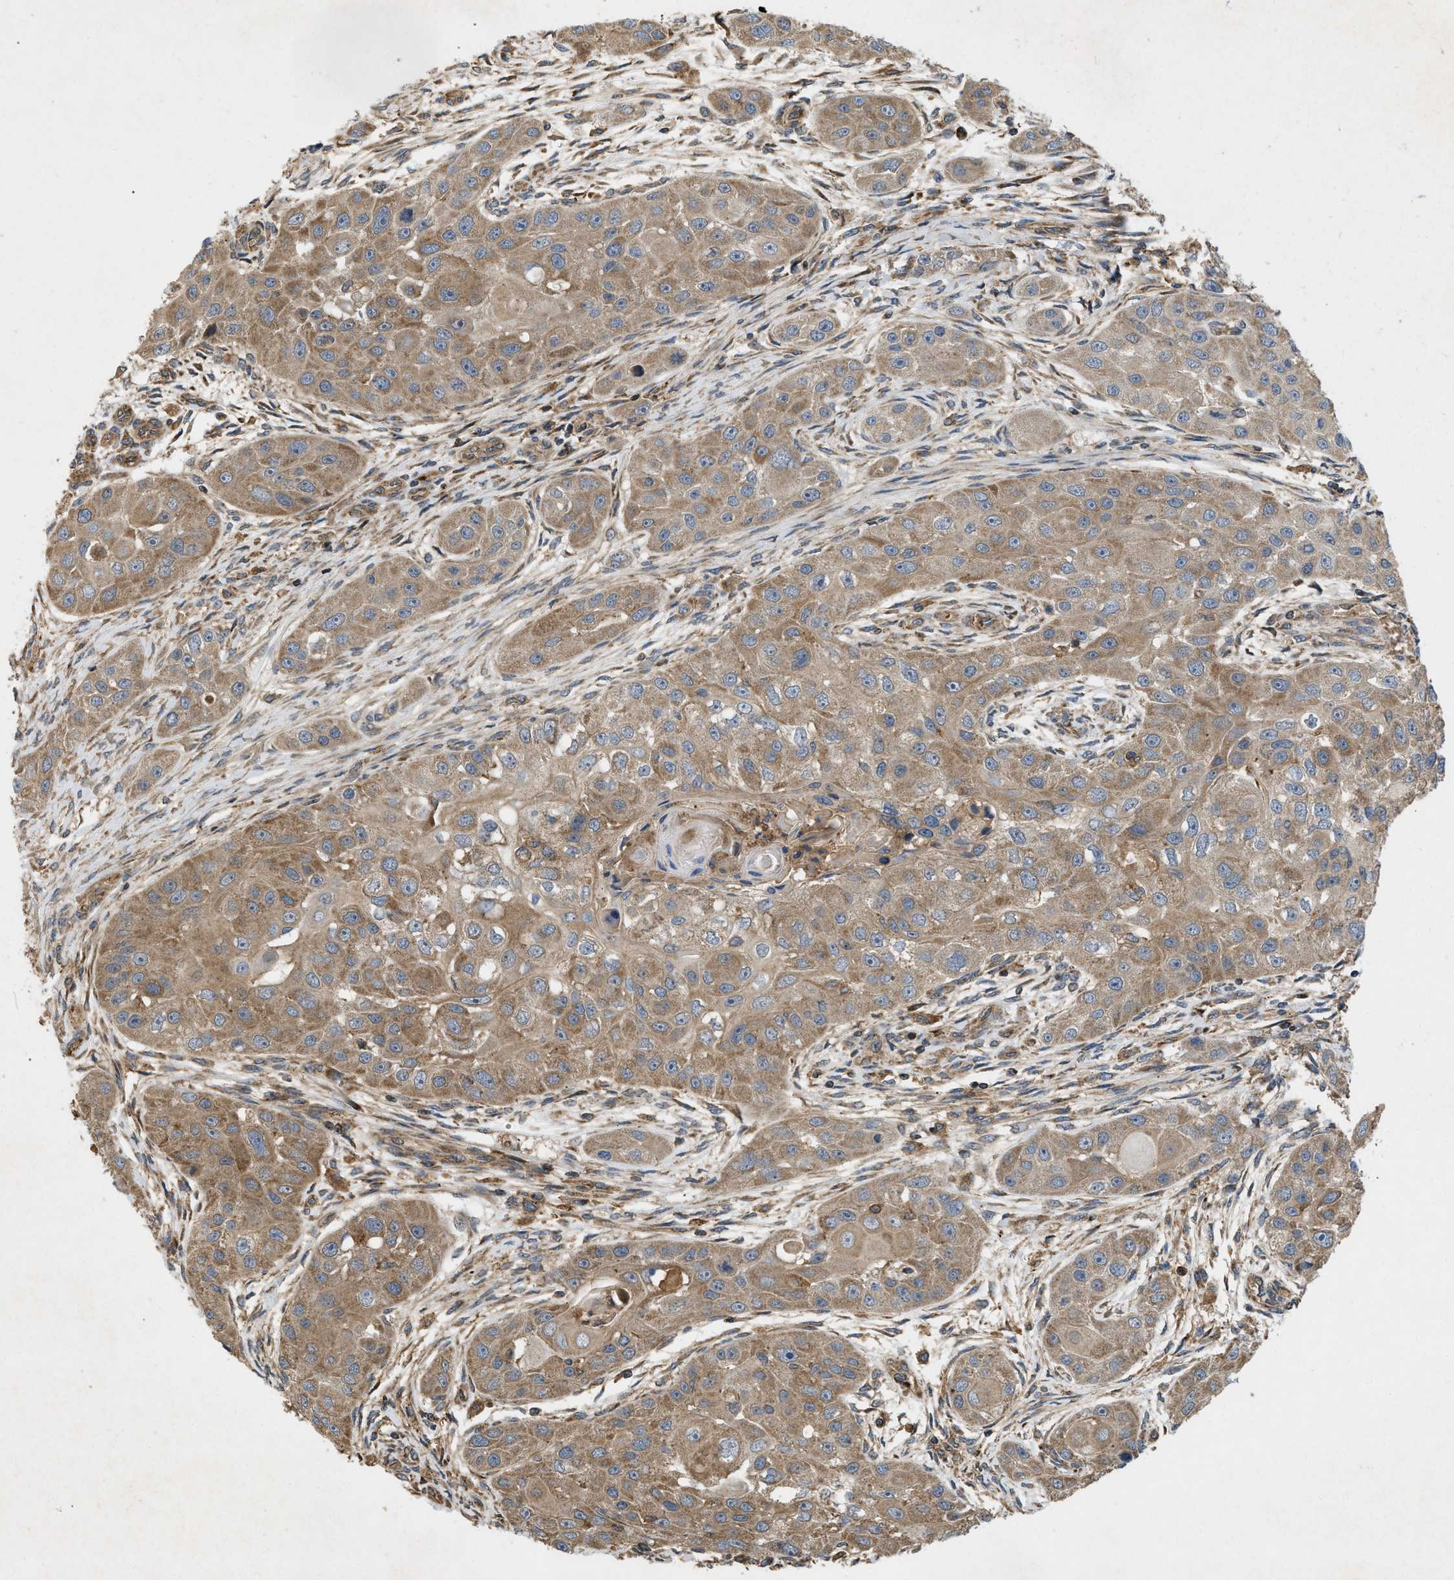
{"staining": {"intensity": "moderate", "quantity": ">75%", "location": "cytoplasmic/membranous"}, "tissue": "head and neck cancer", "cell_type": "Tumor cells", "image_type": "cancer", "snomed": [{"axis": "morphology", "description": "Normal tissue, NOS"}, {"axis": "morphology", "description": "Squamous cell carcinoma, NOS"}, {"axis": "topography", "description": "Skeletal muscle"}, {"axis": "topography", "description": "Head-Neck"}], "caption": "Human head and neck squamous cell carcinoma stained for a protein (brown) displays moderate cytoplasmic/membranous positive expression in approximately >75% of tumor cells.", "gene": "GNB4", "patient": {"sex": "male", "age": 51}}